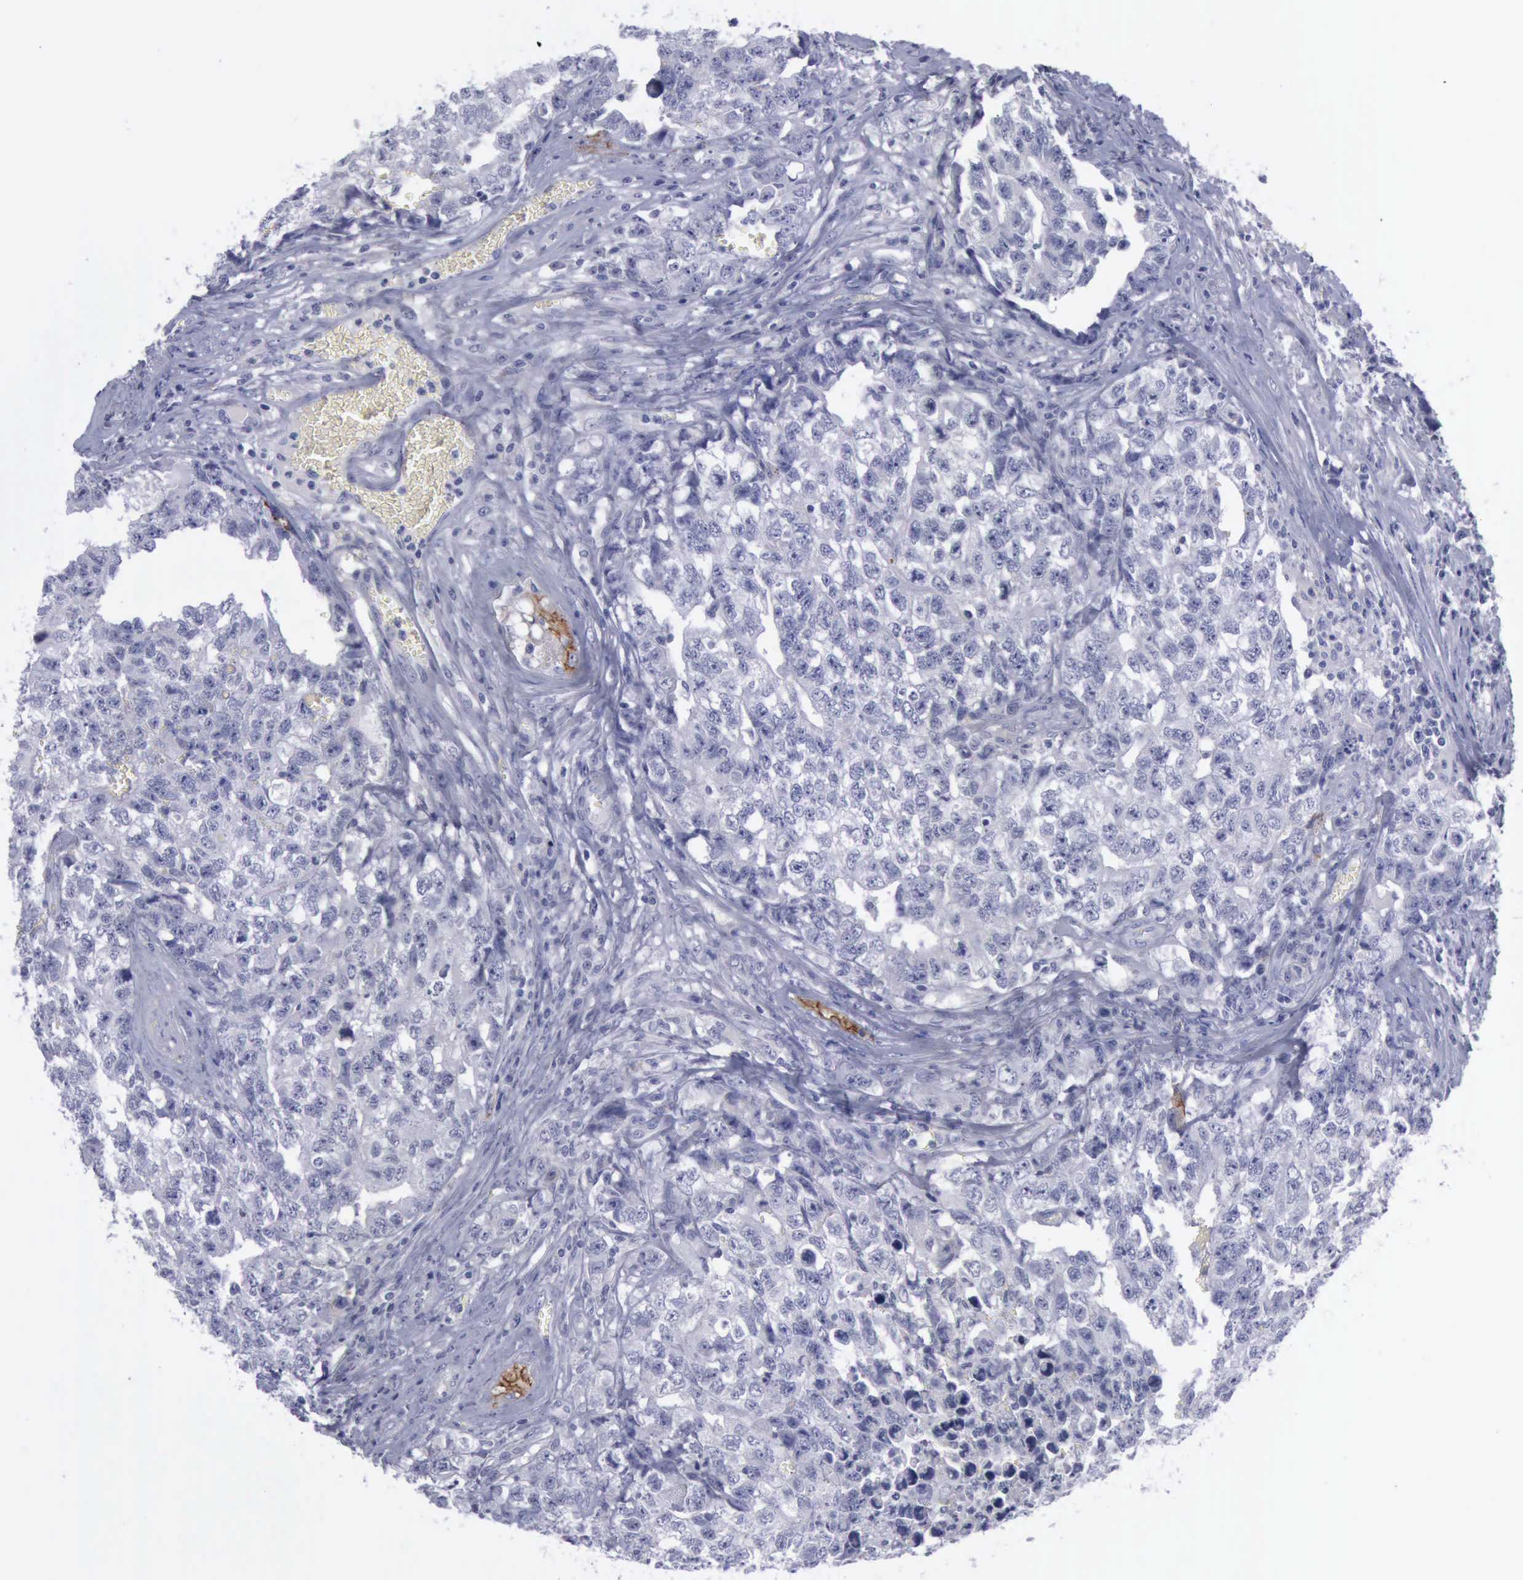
{"staining": {"intensity": "negative", "quantity": "none", "location": "none"}, "tissue": "testis cancer", "cell_type": "Tumor cells", "image_type": "cancer", "snomed": [{"axis": "morphology", "description": "Carcinoma, Embryonal, NOS"}, {"axis": "topography", "description": "Testis"}], "caption": "This is an IHC histopathology image of embryonal carcinoma (testis). There is no staining in tumor cells.", "gene": "CDH2", "patient": {"sex": "male", "age": 31}}